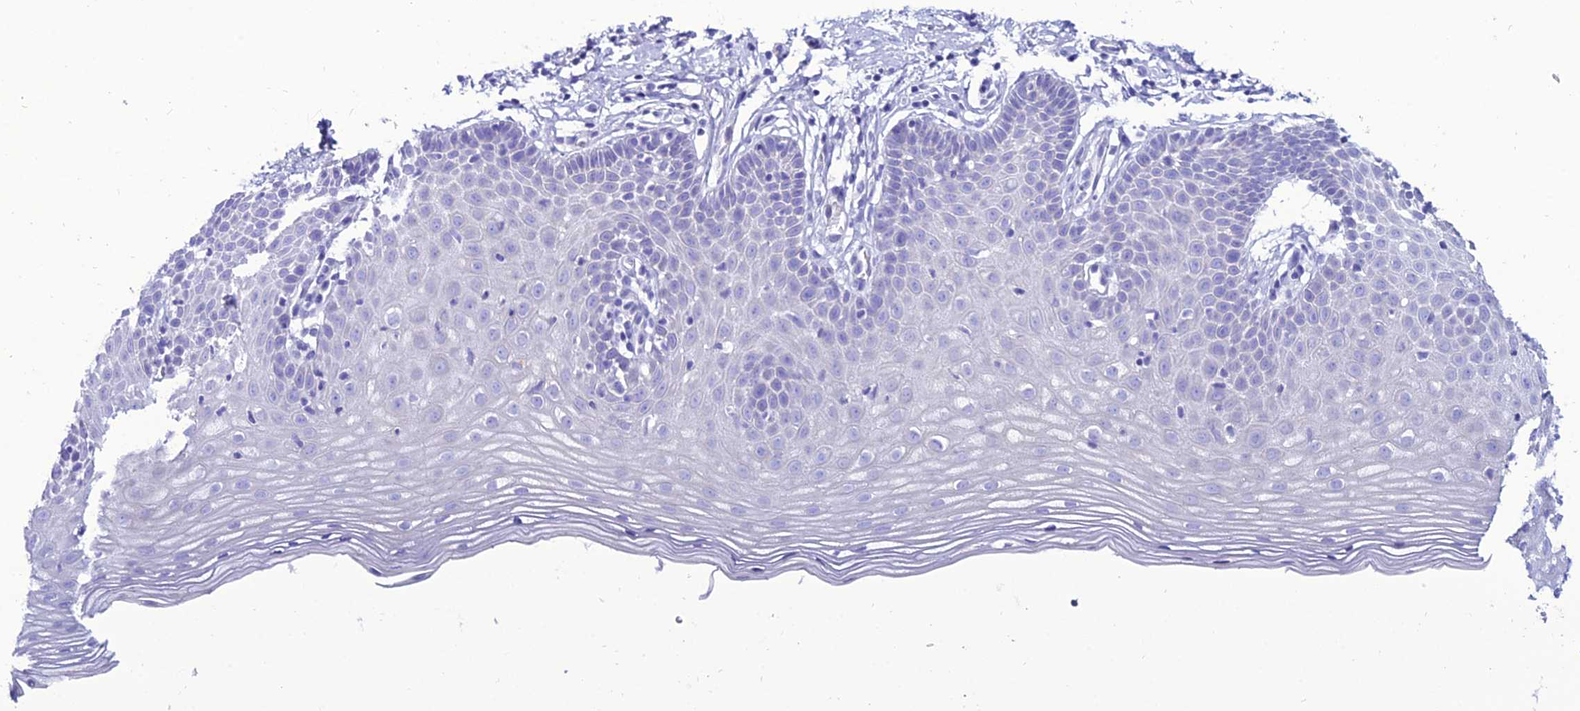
{"staining": {"intensity": "negative", "quantity": "none", "location": "none"}, "tissue": "cervix", "cell_type": "Glandular cells", "image_type": "normal", "snomed": [{"axis": "morphology", "description": "Normal tissue, NOS"}, {"axis": "topography", "description": "Cervix"}], "caption": "This is an immunohistochemistry (IHC) histopathology image of unremarkable human cervix. There is no staining in glandular cells.", "gene": "OR4D5", "patient": {"sex": "female", "age": 36}}